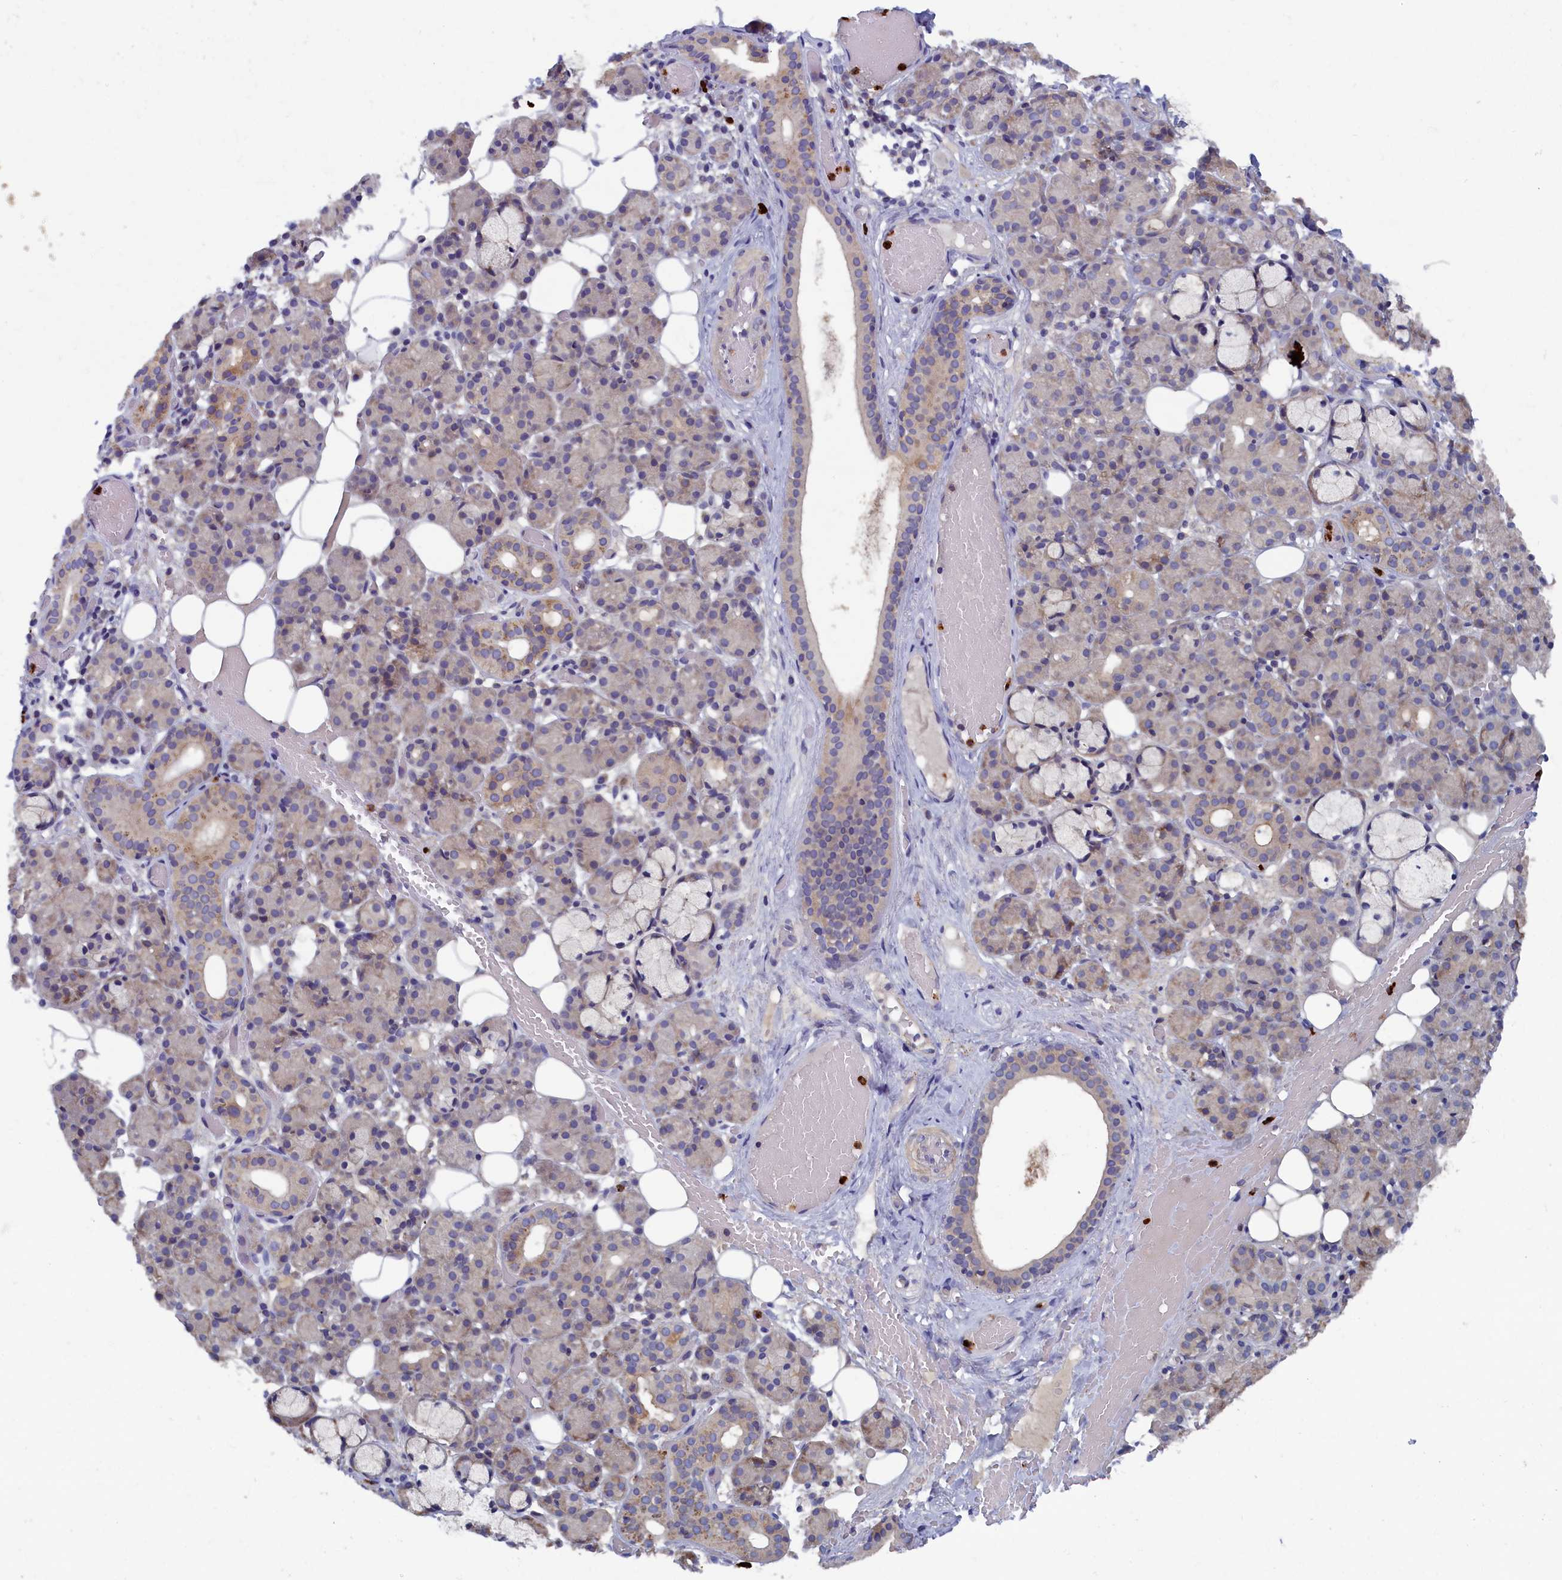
{"staining": {"intensity": "weak", "quantity": "25%-75%", "location": "cytoplasmic/membranous"}, "tissue": "salivary gland", "cell_type": "Glandular cells", "image_type": "normal", "snomed": [{"axis": "morphology", "description": "Normal tissue, NOS"}, {"axis": "topography", "description": "Salivary gland"}], "caption": "Glandular cells reveal low levels of weak cytoplasmic/membranous expression in about 25%-75% of cells in unremarkable salivary gland. The protein of interest is shown in brown color, while the nuclei are stained blue.", "gene": "TNK2", "patient": {"sex": "male", "age": 63}}